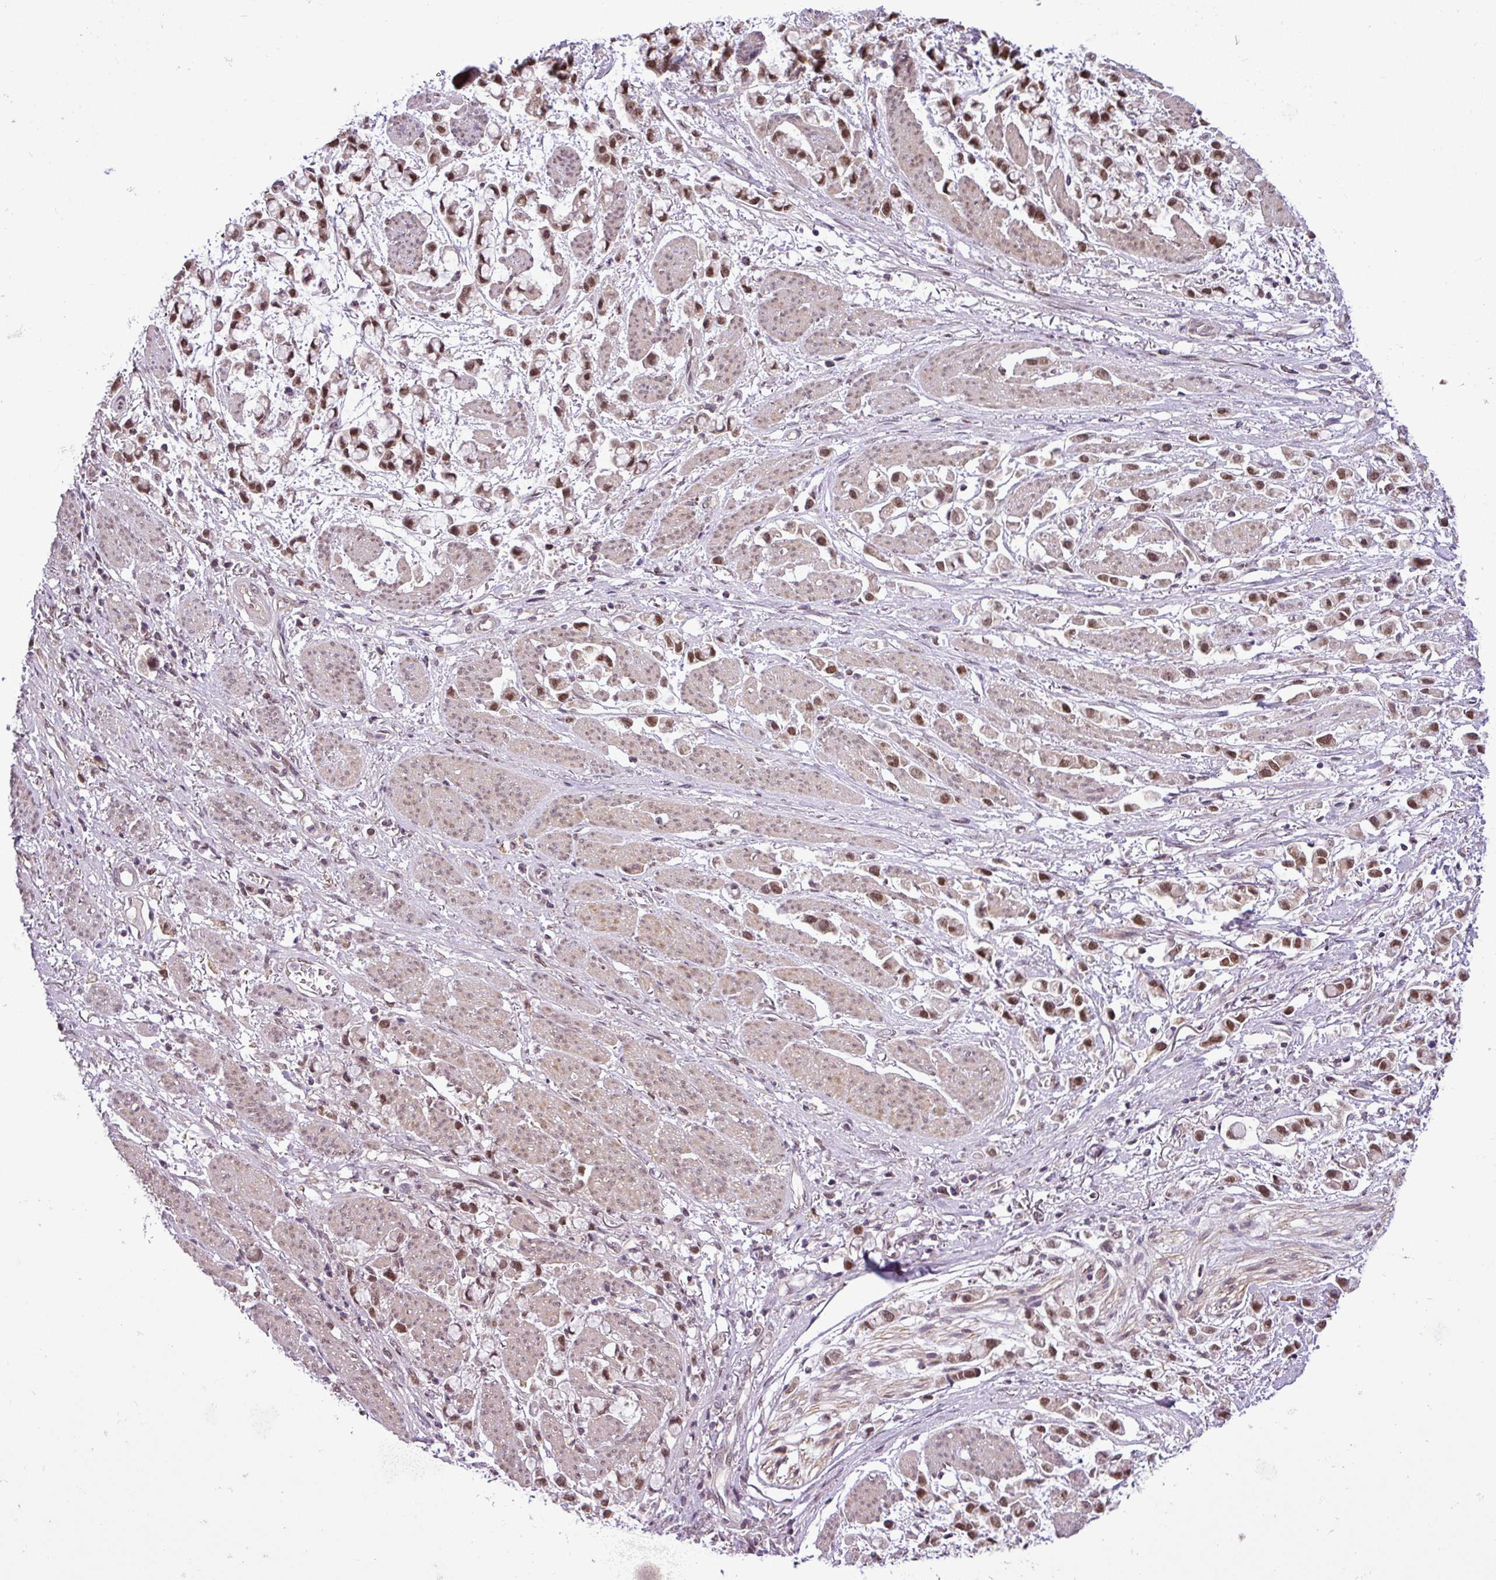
{"staining": {"intensity": "moderate", "quantity": ">75%", "location": "nuclear"}, "tissue": "stomach cancer", "cell_type": "Tumor cells", "image_type": "cancer", "snomed": [{"axis": "morphology", "description": "Adenocarcinoma, NOS"}, {"axis": "topography", "description": "Stomach"}], "caption": "Protein expression by immunohistochemistry (IHC) displays moderate nuclear expression in approximately >75% of tumor cells in stomach adenocarcinoma.", "gene": "MFHAS1", "patient": {"sex": "female", "age": 81}}